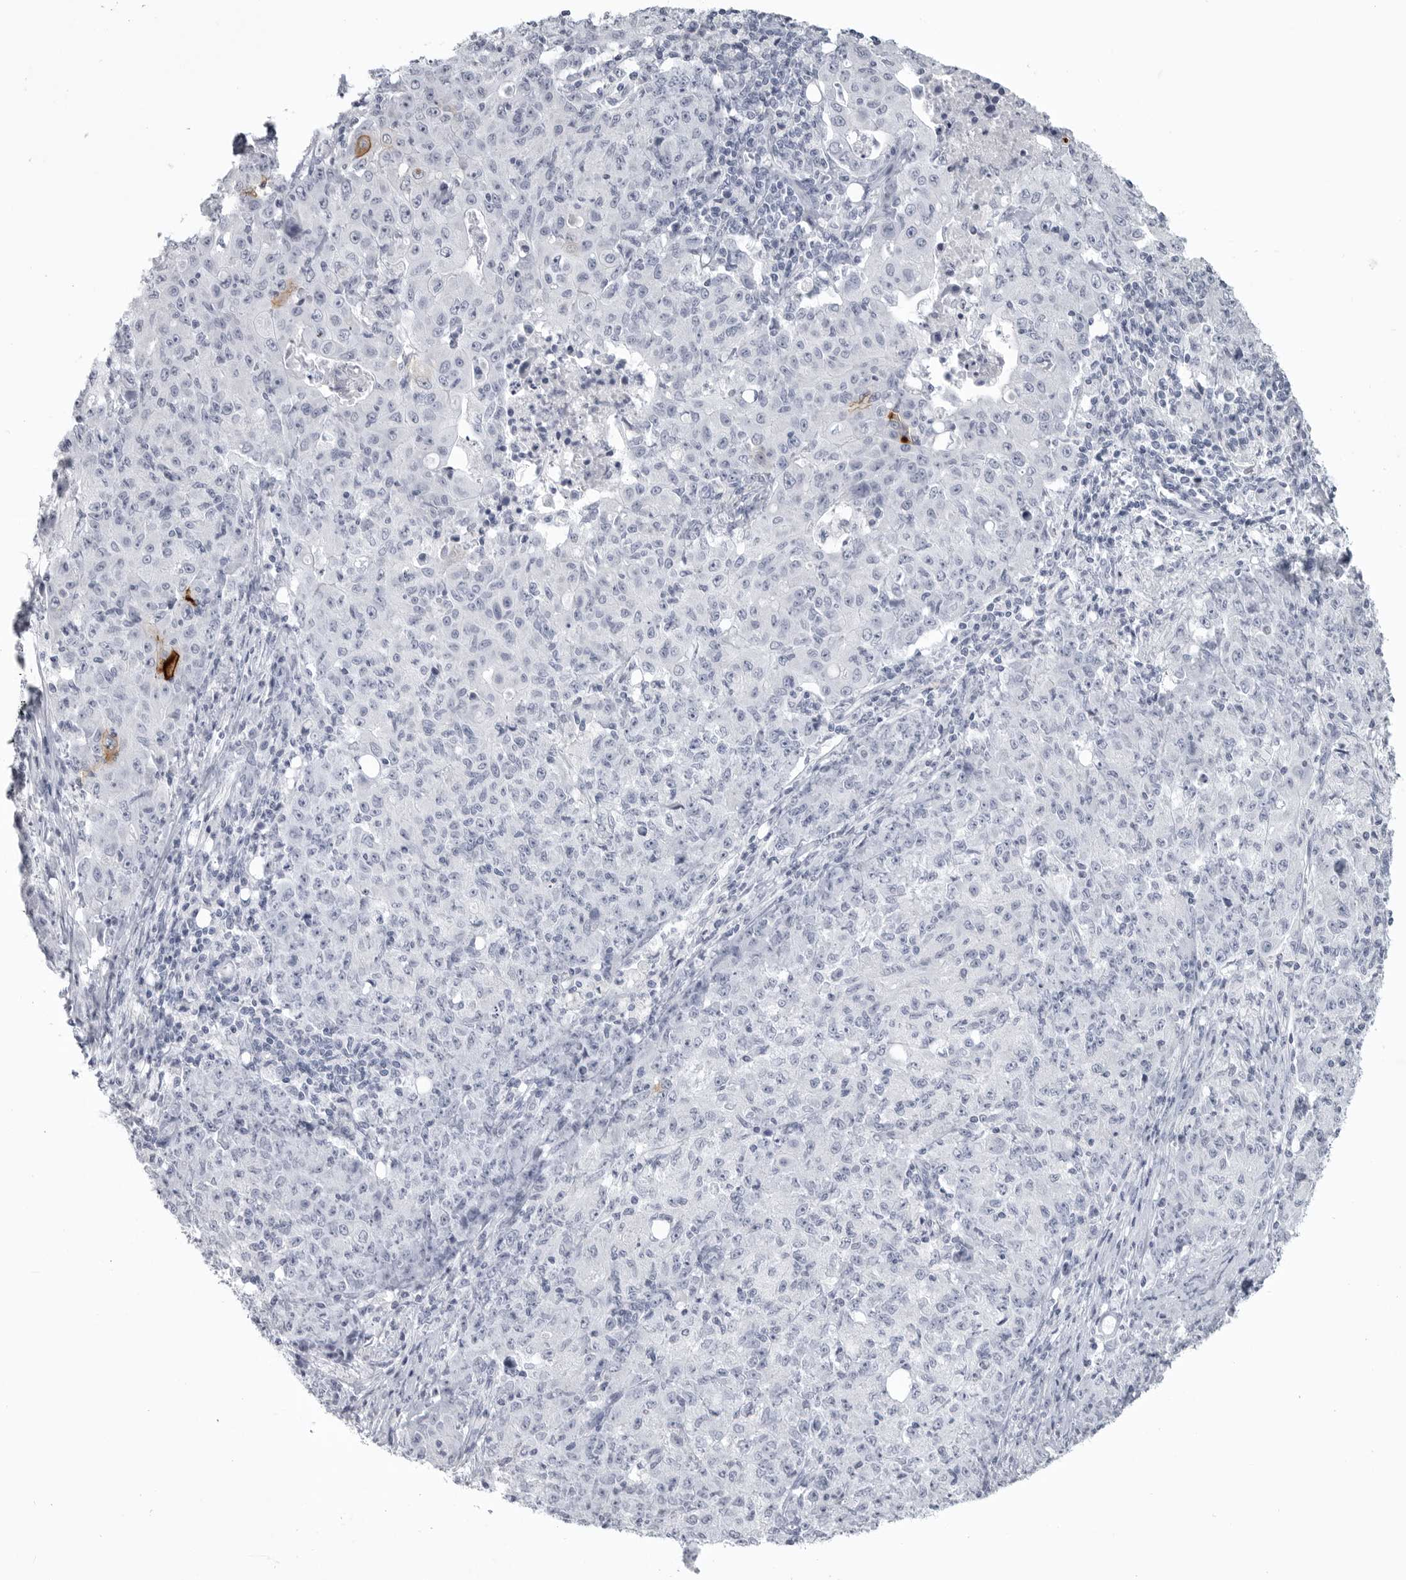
{"staining": {"intensity": "negative", "quantity": "none", "location": "none"}, "tissue": "ovarian cancer", "cell_type": "Tumor cells", "image_type": "cancer", "snomed": [{"axis": "morphology", "description": "Carcinoma, endometroid"}, {"axis": "topography", "description": "Ovary"}], "caption": "Micrograph shows no protein expression in tumor cells of endometroid carcinoma (ovarian) tissue.", "gene": "LY6D", "patient": {"sex": "female", "age": 42}}